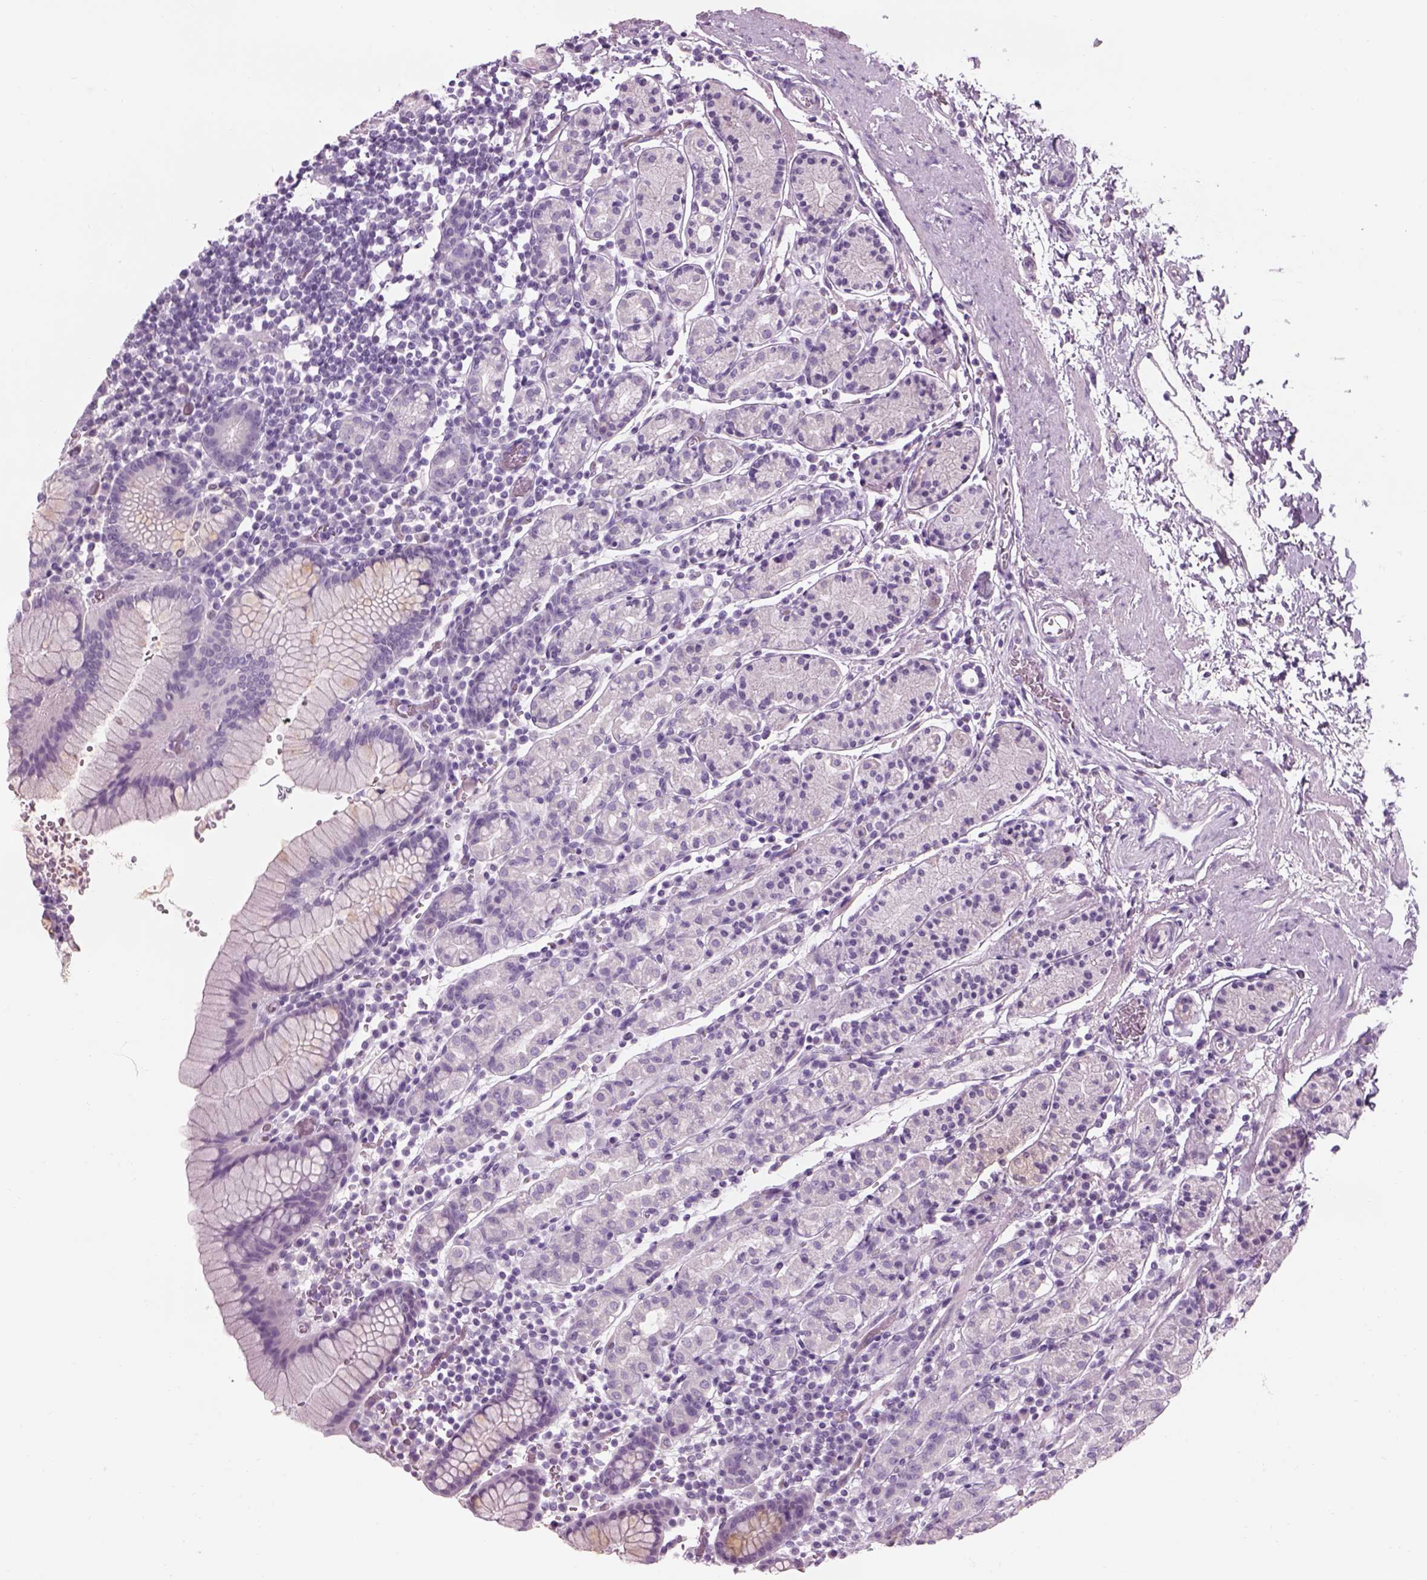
{"staining": {"intensity": "negative", "quantity": "none", "location": "none"}, "tissue": "stomach", "cell_type": "Glandular cells", "image_type": "normal", "snomed": [{"axis": "morphology", "description": "Normal tissue, NOS"}, {"axis": "topography", "description": "Stomach, upper"}, {"axis": "topography", "description": "Stomach"}], "caption": "An immunohistochemistry (IHC) photomicrograph of normal stomach is shown. There is no staining in glandular cells of stomach. Nuclei are stained in blue.", "gene": "GAS2L2", "patient": {"sex": "male", "age": 62}}